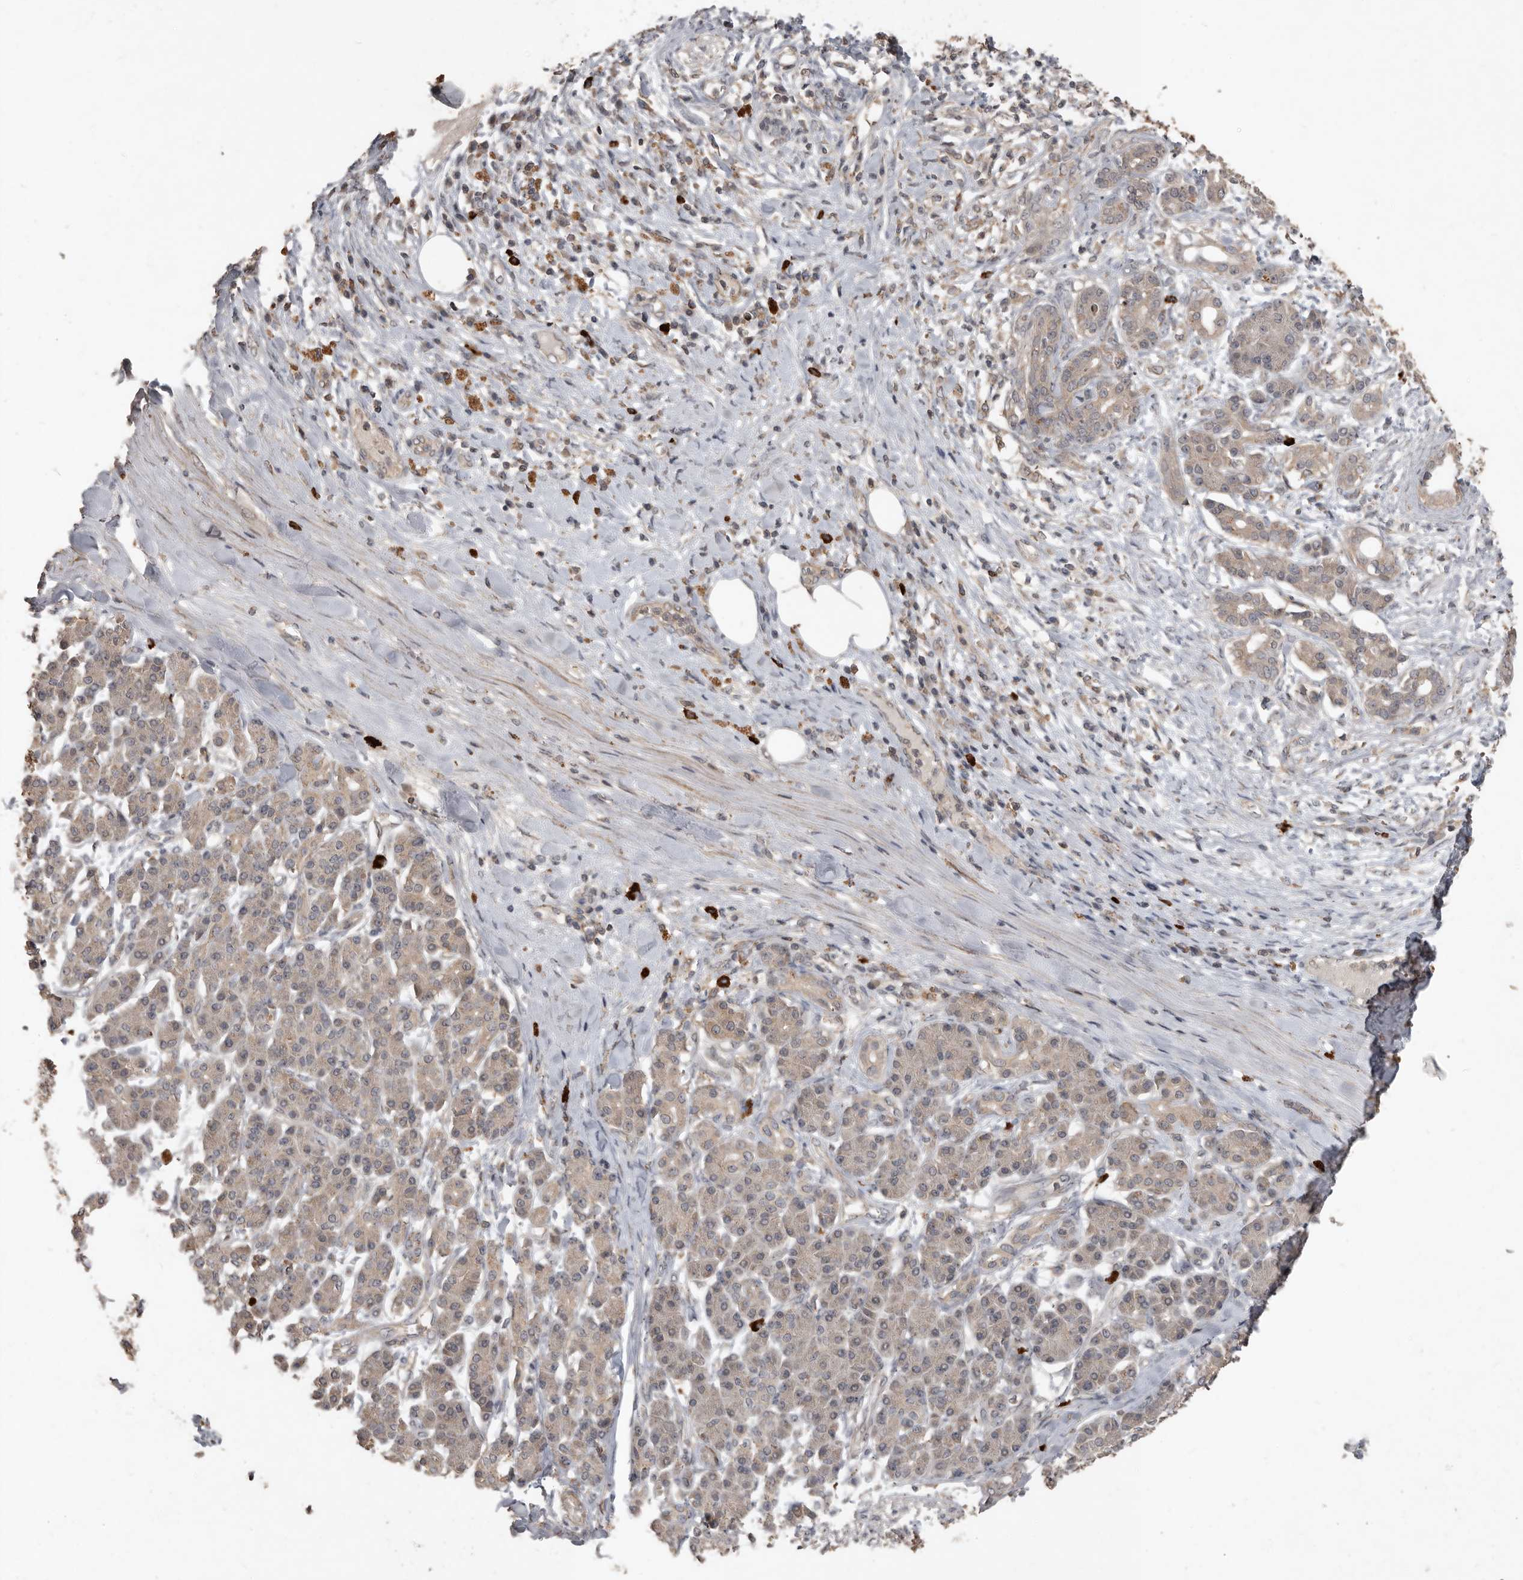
{"staining": {"intensity": "weak", "quantity": "25%-75%", "location": "cytoplasmic/membranous"}, "tissue": "pancreatic cancer", "cell_type": "Tumor cells", "image_type": "cancer", "snomed": [{"axis": "morphology", "description": "Adenocarcinoma, NOS"}, {"axis": "topography", "description": "Pancreas"}], "caption": "Immunohistochemical staining of adenocarcinoma (pancreatic) reveals low levels of weak cytoplasmic/membranous positivity in about 25%-75% of tumor cells. (DAB (3,3'-diaminobenzidine) IHC, brown staining for protein, blue staining for nuclei).", "gene": "BAMBI", "patient": {"sex": "female", "age": 56}}